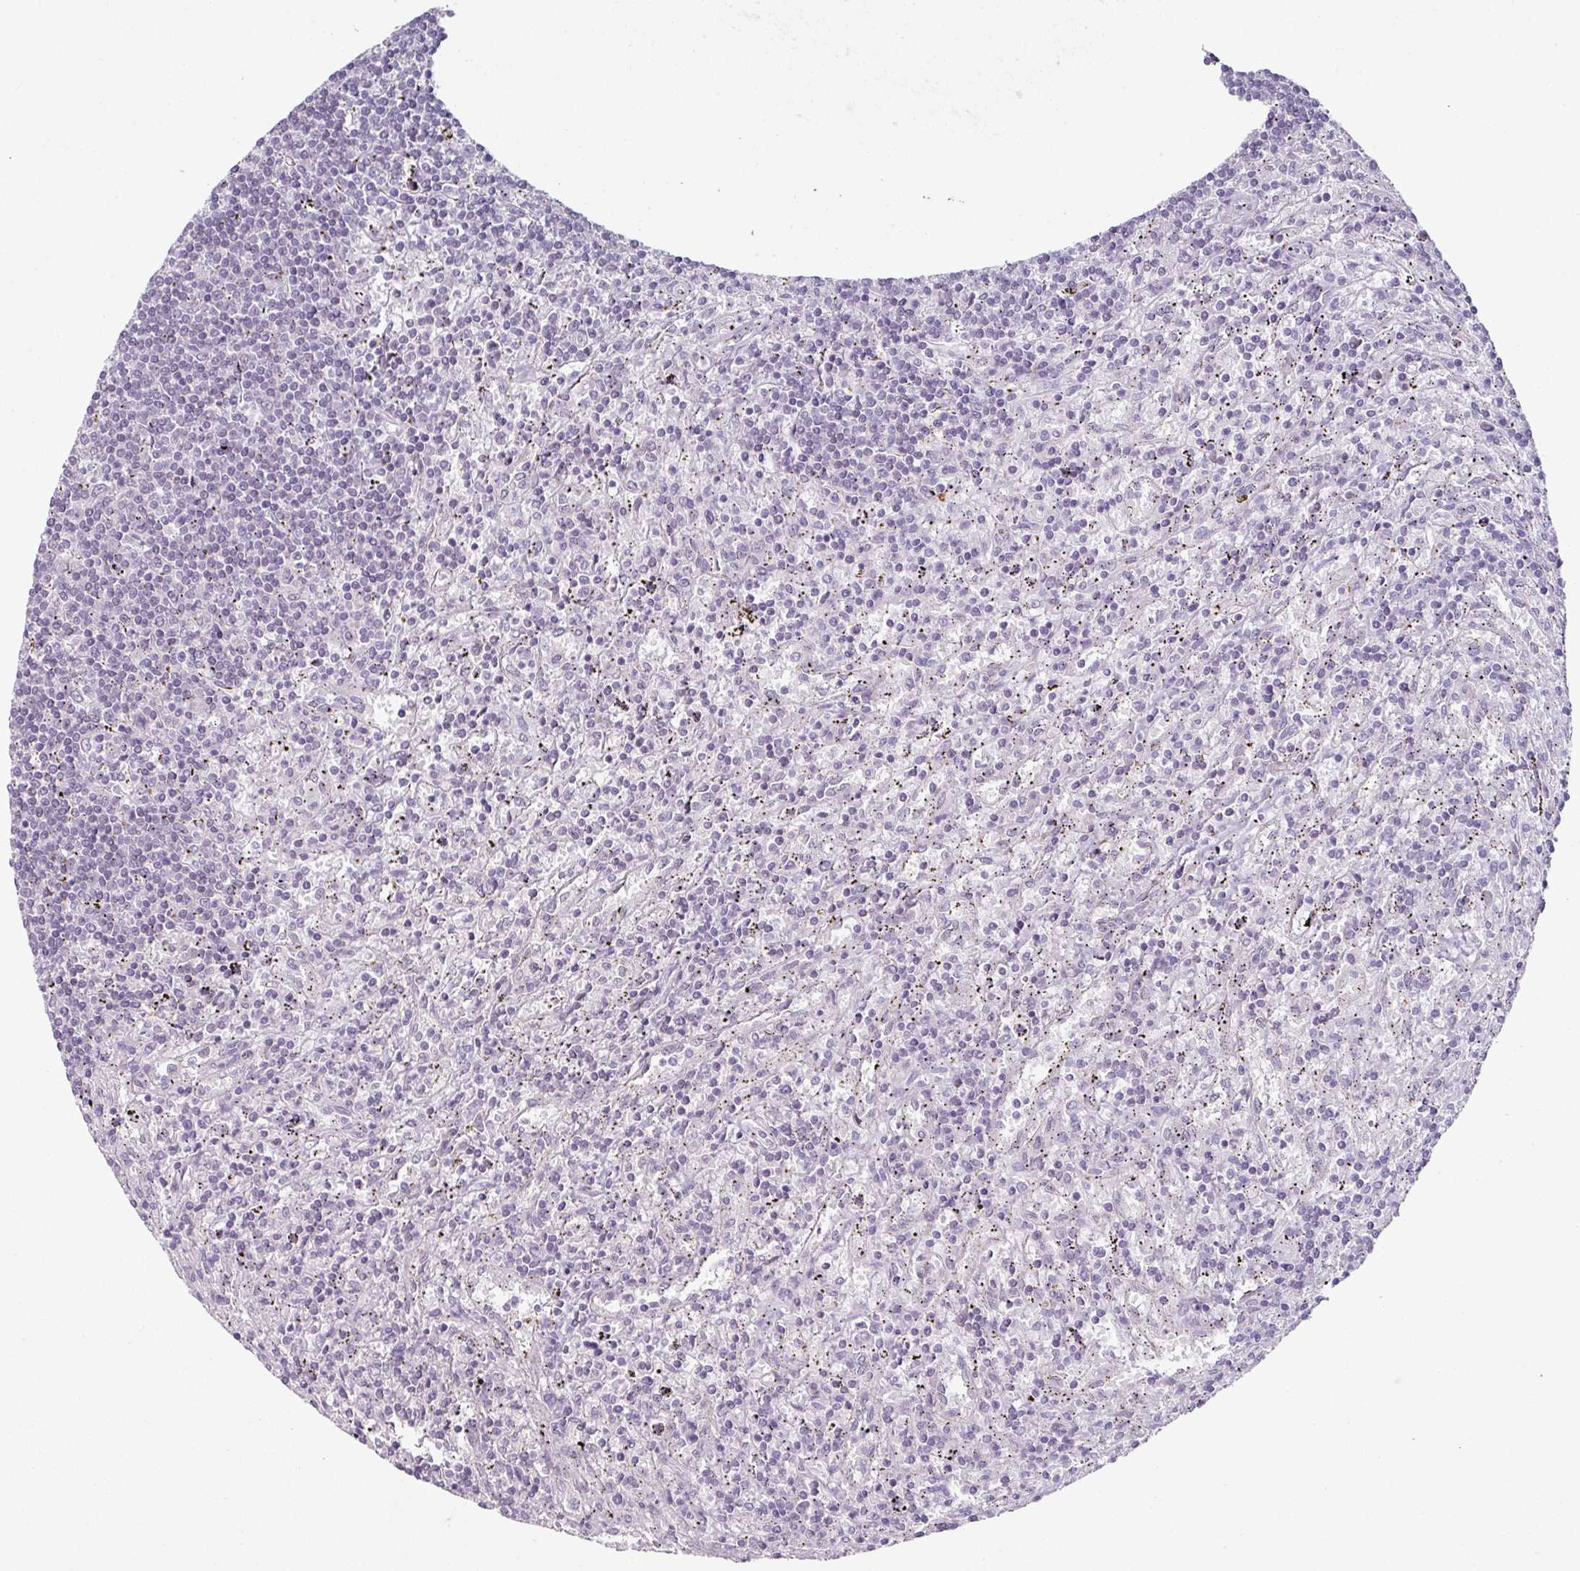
{"staining": {"intensity": "negative", "quantity": "none", "location": "none"}, "tissue": "lymphoma", "cell_type": "Tumor cells", "image_type": "cancer", "snomed": [{"axis": "morphology", "description": "Malignant lymphoma, non-Hodgkin's type, Low grade"}, {"axis": "topography", "description": "Spleen"}], "caption": "Lymphoma stained for a protein using immunohistochemistry (IHC) reveals no positivity tumor cells.", "gene": "ELK1", "patient": {"sex": "male", "age": 76}}